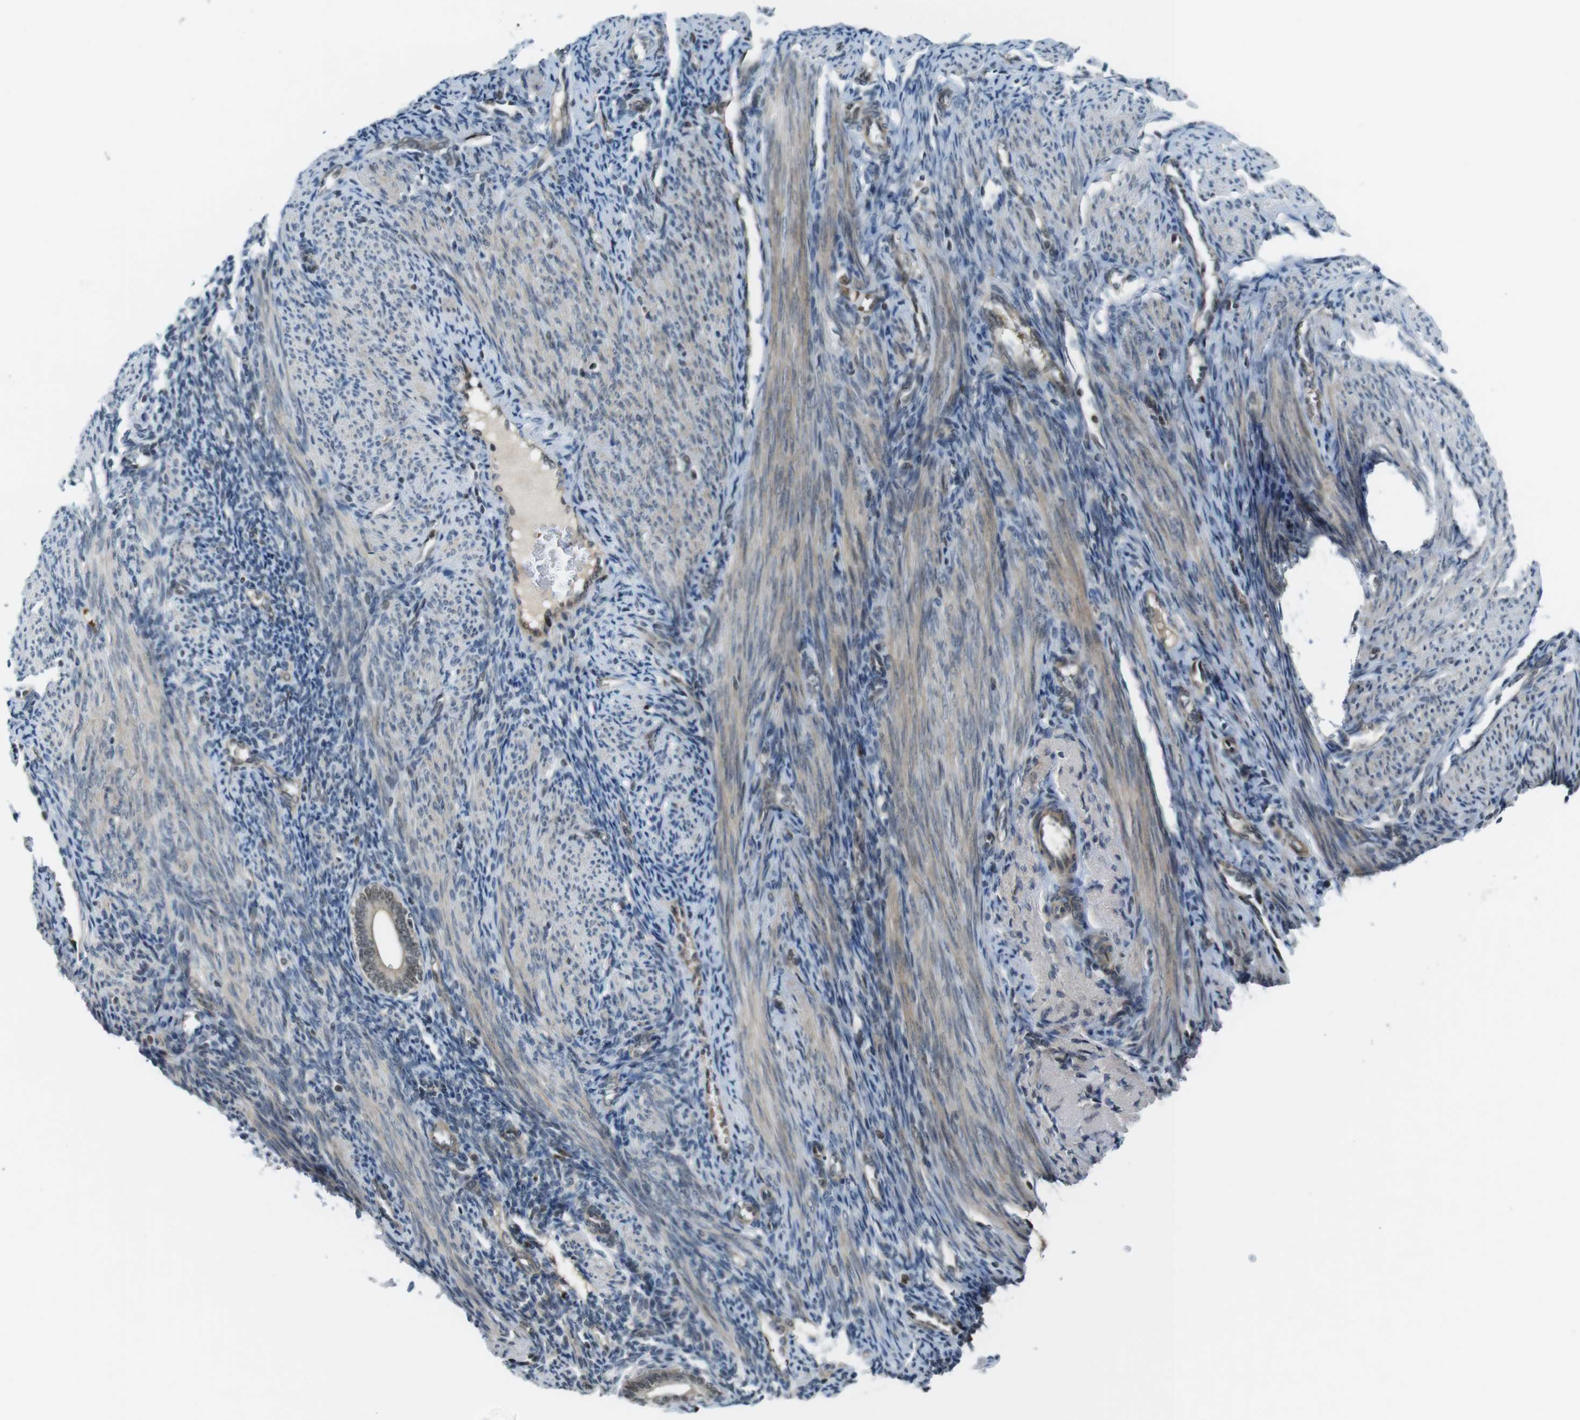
{"staining": {"intensity": "weak", "quantity": "<25%", "location": "nuclear"}, "tissue": "endometrium", "cell_type": "Cells in endometrial stroma", "image_type": "normal", "snomed": [{"axis": "morphology", "description": "Normal tissue, NOS"}, {"axis": "topography", "description": "Uterus"}, {"axis": "topography", "description": "Endometrium"}], "caption": "IHC of normal endometrium displays no staining in cells in endometrial stroma. The staining was performed using DAB (3,3'-diaminobenzidine) to visualize the protein expression in brown, while the nuclei were stained in blue with hematoxylin (Magnification: 20x).", "gene": "MAPKAPK5", "patient": {"sex": "female", "age": 33}}